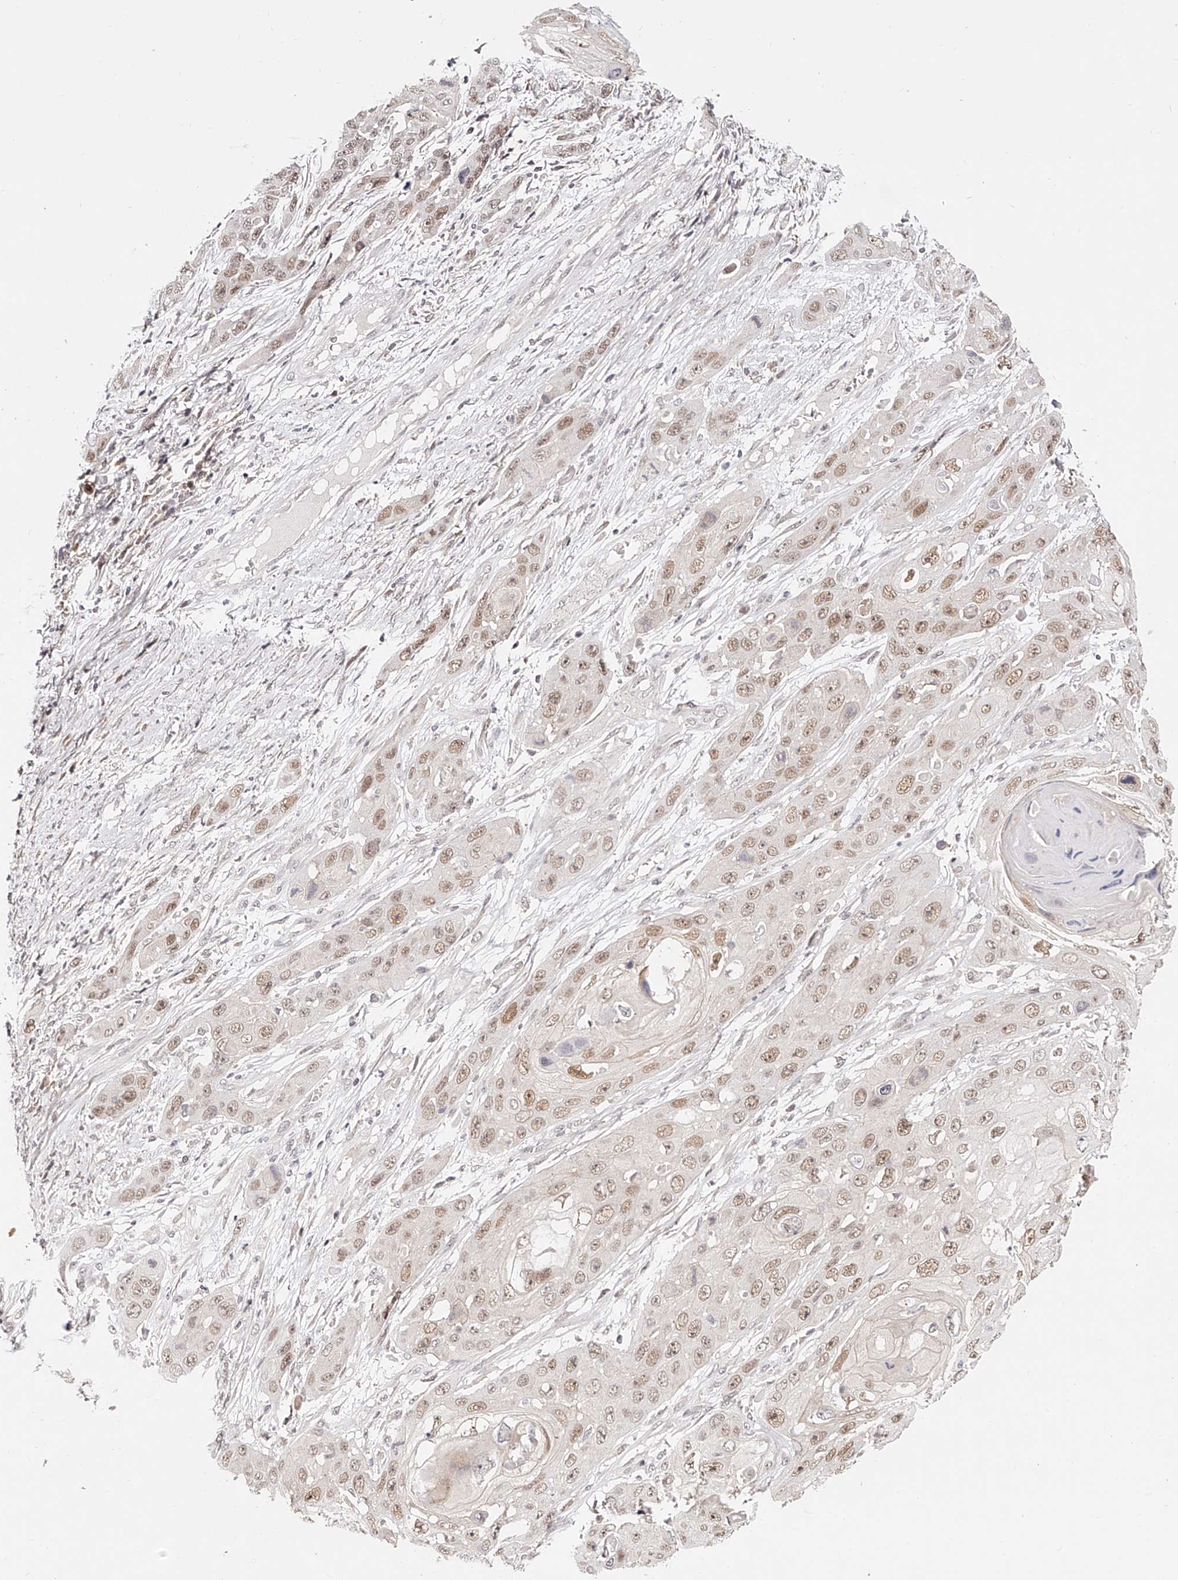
{"staining": {"intensity": "moderate", "quantity": ">75%", "location": "nuclear"}, "tissue": "skin cancer", "cell_type": "Tumor cells", "image_type": "cancer", "snomed": [{"axis": "morphology", "description": "Squamous cell carcinoma, NOS"}, {"axis": "topography", "description": "Skin"}], "caption": "Immunohistochemical staining of human skin cancer (squamous cell carcinoma) shows medium levels of moderate nuclear protein staining in about >75% of tumor cells.", "gene": "USF3", "patient": {"sex": "male", "age": 55}}